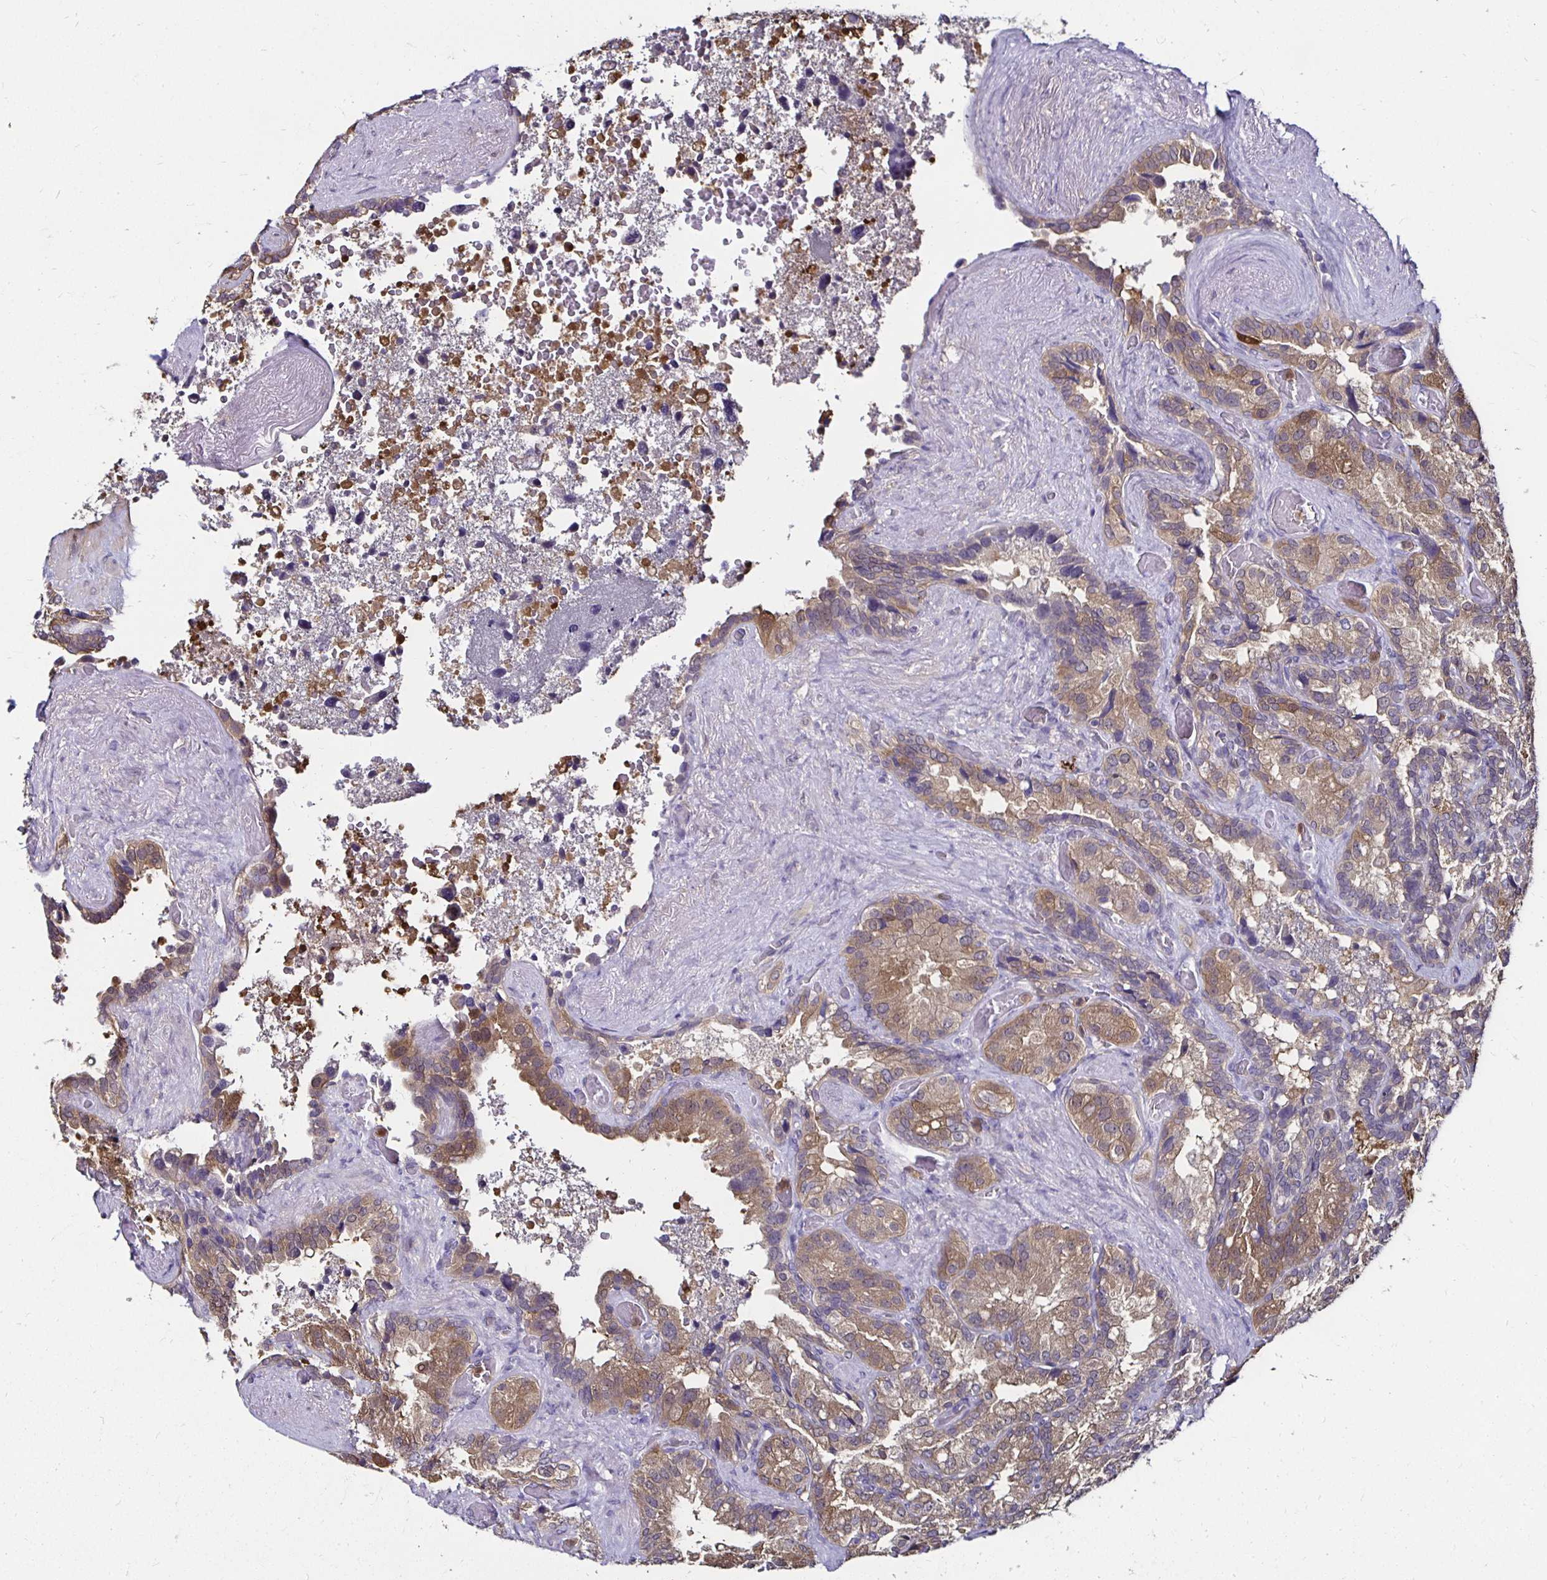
{"staining": {"intensity": "weak", "quantity": ">75%", "location": "cytoplasmic/membranous"}, "tissue": "seminal vesicle", "cell_type": "Glandular cells", "image_type": "normal", "snomed": [{"axis": "morphology", "description": "Normal tissue, NOS"}, {"axis": "topography", "description": "Seminal veicle"}], "caption": "Immunohistochemical staining of unremarkable human seminal vesicle exhibits low levels of weak cytoplasmic/membranous staining in about >75% of glandular cells.", "gene": "TXN", "patient": {"sex": "male", "age": 60}}